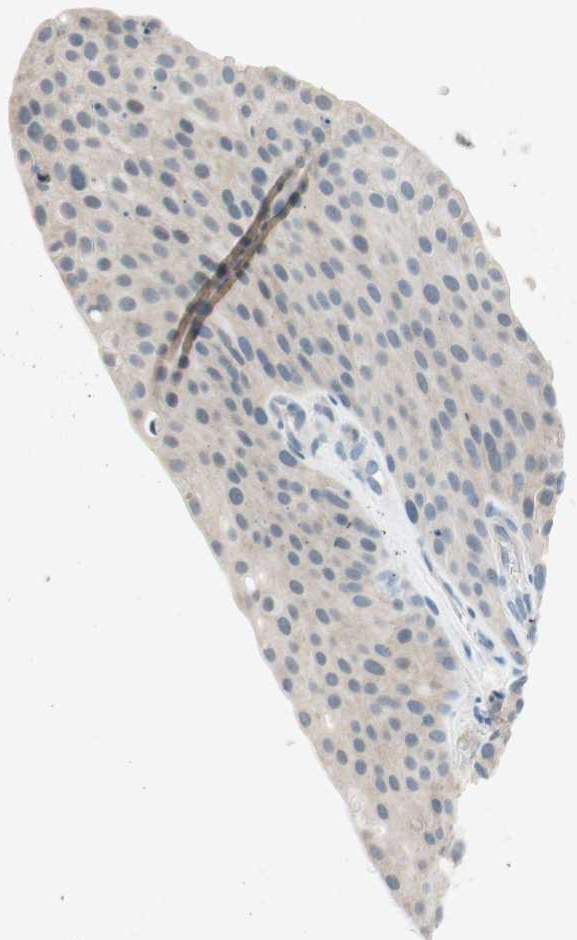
{"staining": {"intensity": "negative", "quantity": "none", "location": "none"}, "tissue": "urothelial cancer", "cell_type": "Tumor cells", "image_type": "cancer", "snomed": [{"axis": "morphology", "description": "Urothelial carcinoma, Low grade"}, {"axis": "topography", "description": "Smooth muscle"}, {"axis": "topography", "description": "Urinary bladder"}], "caption": "DAB (3,3'-diaminobenzidine) immunohistochemical staining of human low-grade urothelial carcinoma shows no significant expression in tumor cells.", "gene": "PDZK1", "patient": {"sex": "male", "age": 60}}